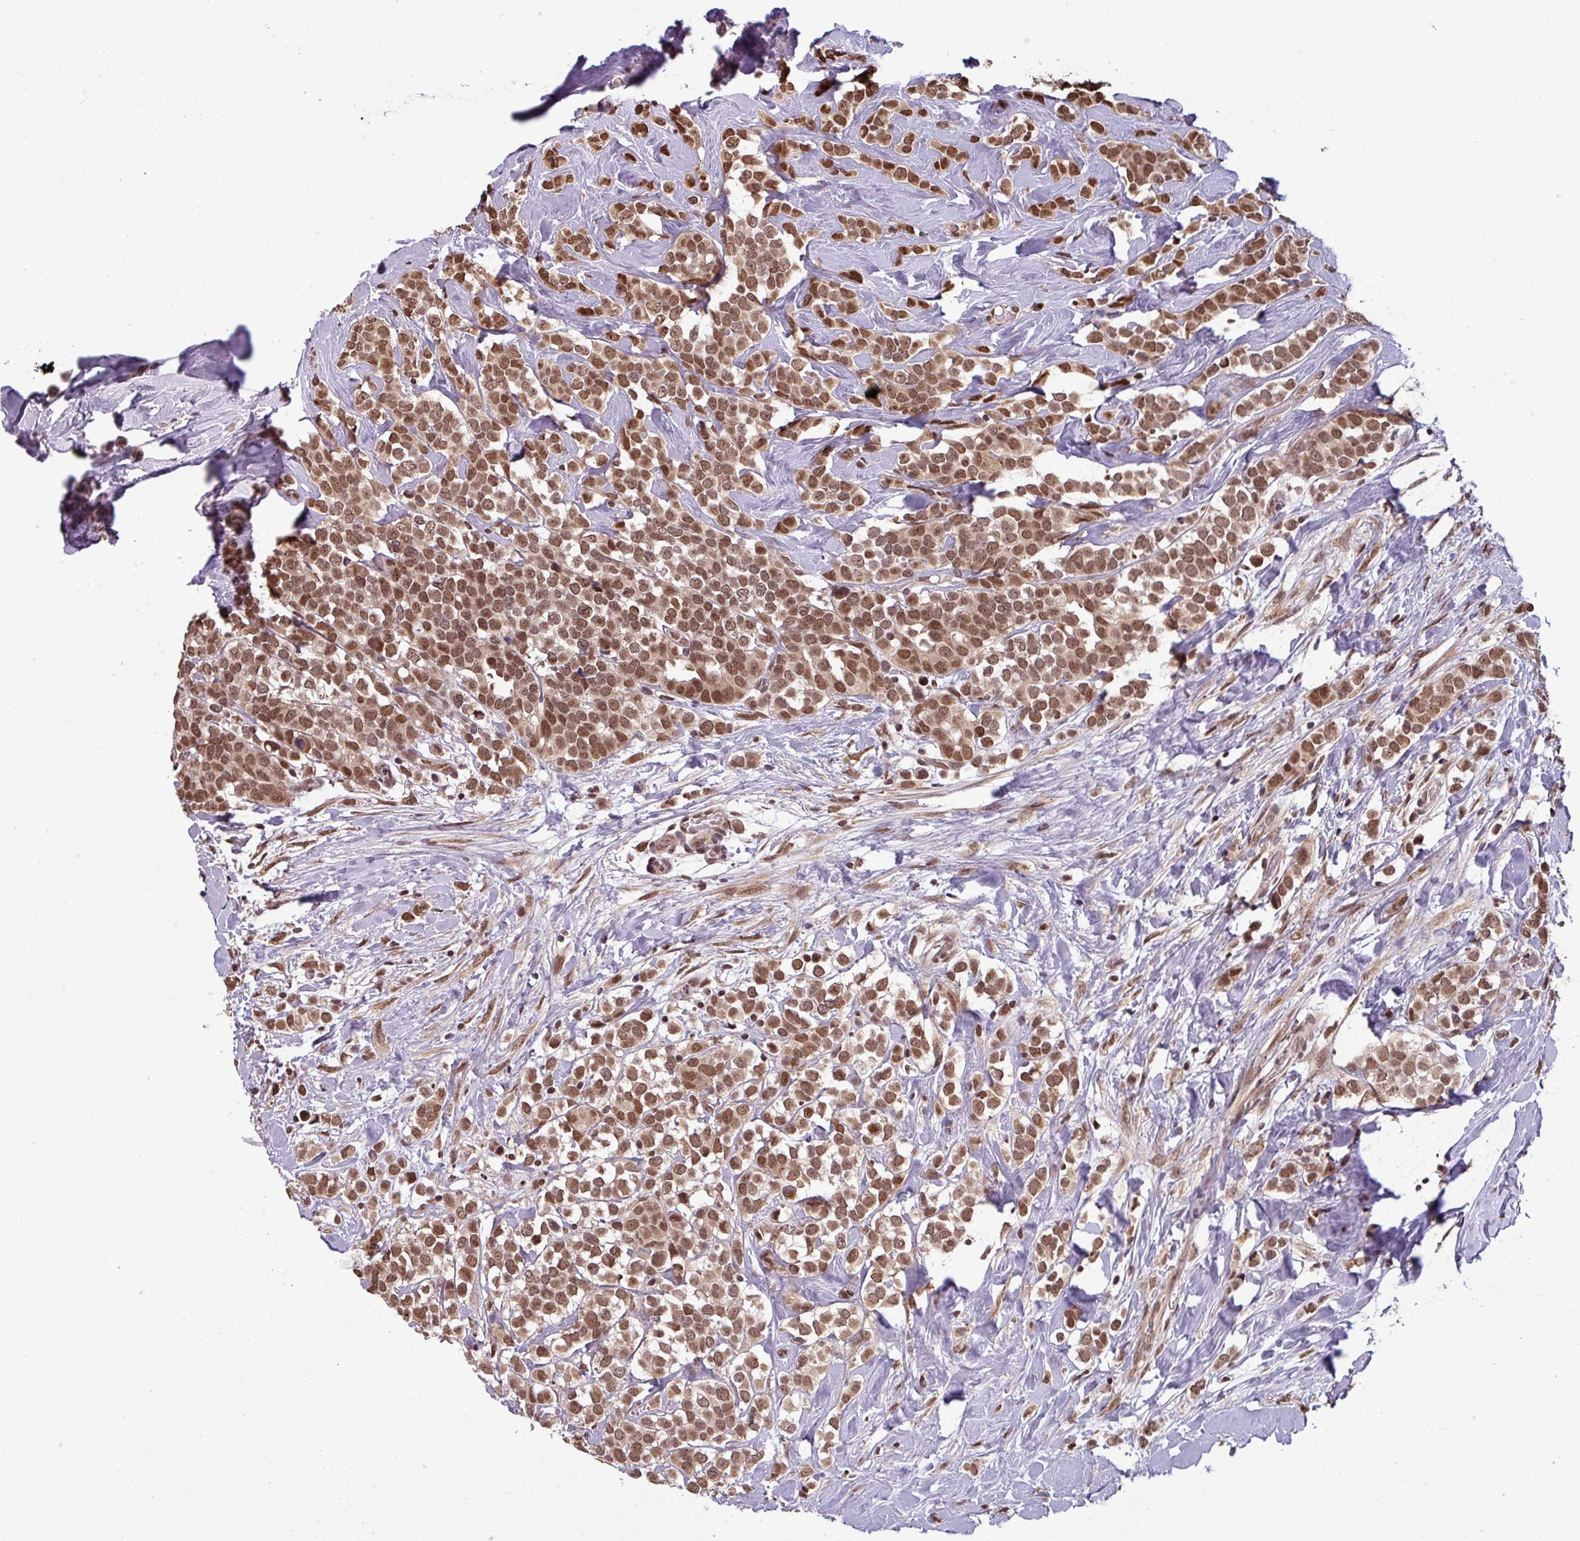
{"staining": {"intensity": "moderate", "quantity": ">75%", "location": "cytoplasmic/membranous,nuclear"}, "tissue": "breast cancer", "cell_type": "Tumor cells", "image_type": "cancer", "snomed": [{"axis": "morphology", "description": "Duct carcinoma"}, {"axis": "topography", "description": "Breast"}], "caption": "A photomicrograph showing moderate cytoplasmic/membranous and nuclear positivity in approximately >75% of tumor cells in invasive ductal carcinoma (breast), as visualized by brown immunohistochemical staining.", "gene": "NOB1", "patient": {"sex": "female", "age": 80}}